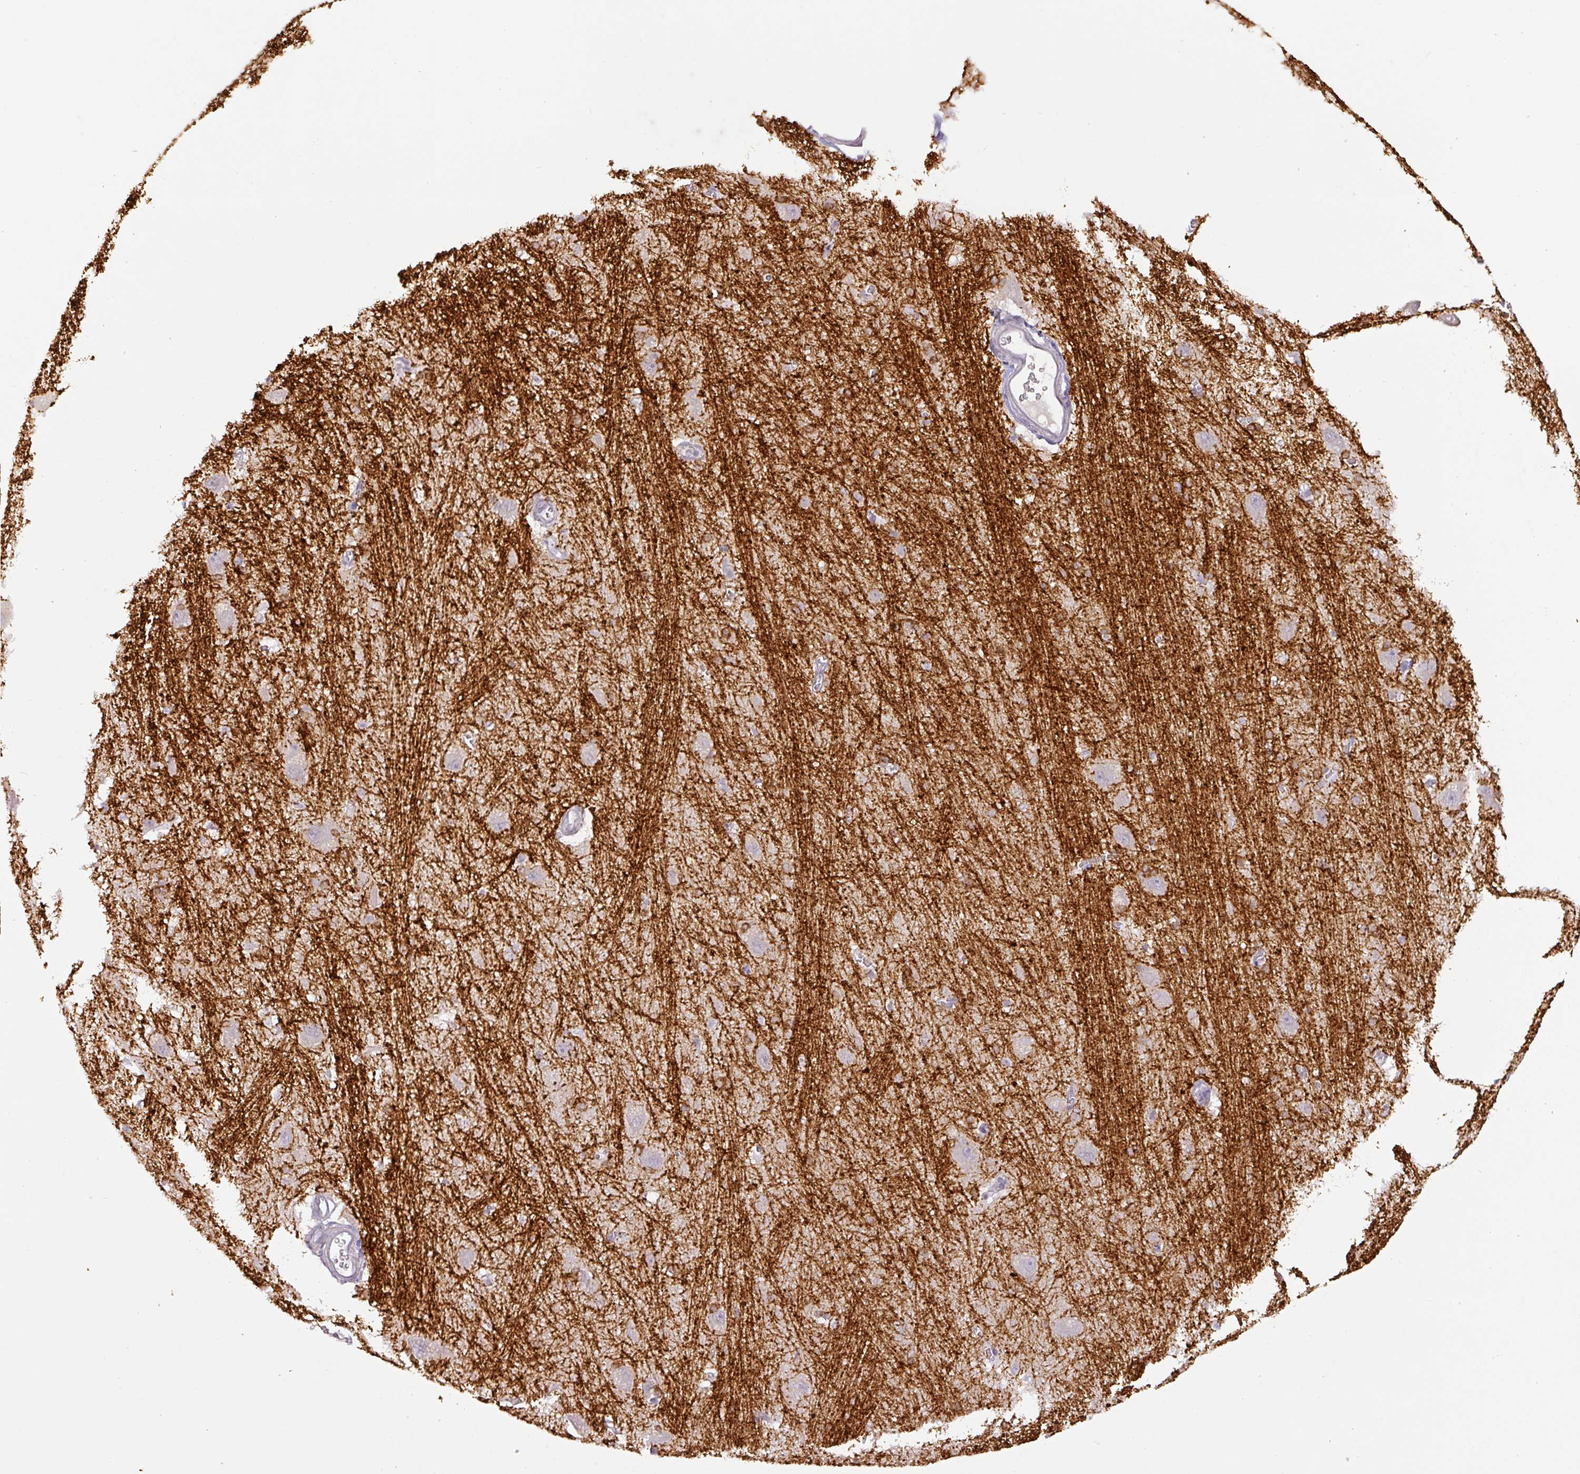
{"staining": {"intensity": "negative", "quantity": "none", "location": "none"}, "tissue": "caudate", "cell_type": "Glial cells", "image_type": "normal", "snomed": [{"axis": "morphology", "description": "Normal tissue, NOS"}, {"axis": "topography", "description": "Lateral ventricle wall"}], "caption": "Histopathology image shows no significant protein expression in glial cells of benign caudate.", "gene": "DRD5", "patient": {"sex": "male", "age": 37}}